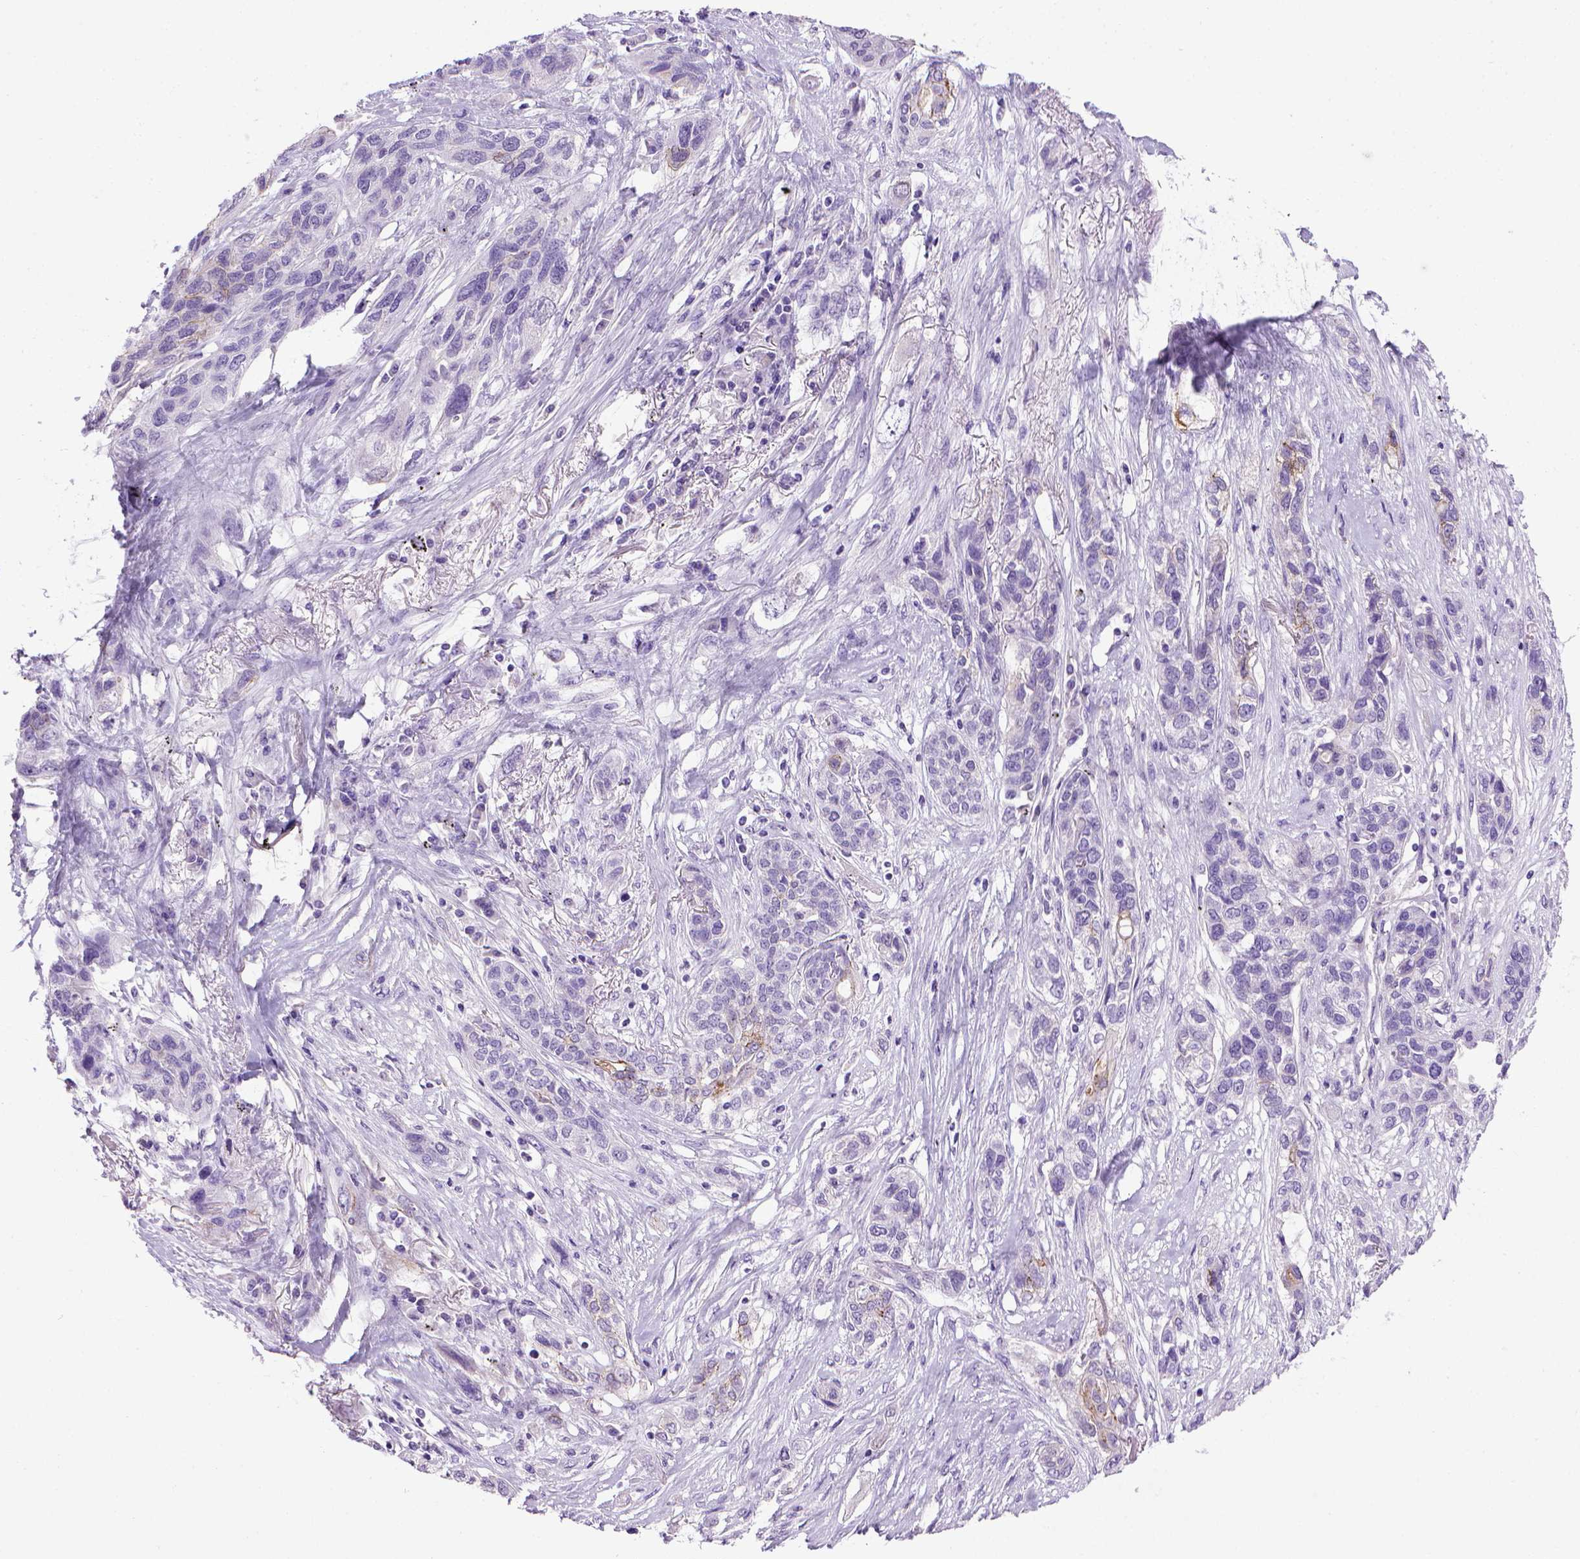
{"staining": {"intensity": "moderate", "quantity": "<25%", "location": "cytoplasmic/membranous"}, "tissue": "lung cancer", "cell_type": "Tumor cells", "image_type": "cancer", "snomed": [{"axis": "morphology", "description": "Squamous cell carcinoma, NOS"}, {"axis": "topography", "description": "Lung"}], "caption": "Brown immunohistochemical staining in human lung cancer displays moderate cytoplasmic/membranous positivity in approximately <25% of tumor cells.", "gene": "CDH1", "patient": {"sex": "female", "age": 70}}